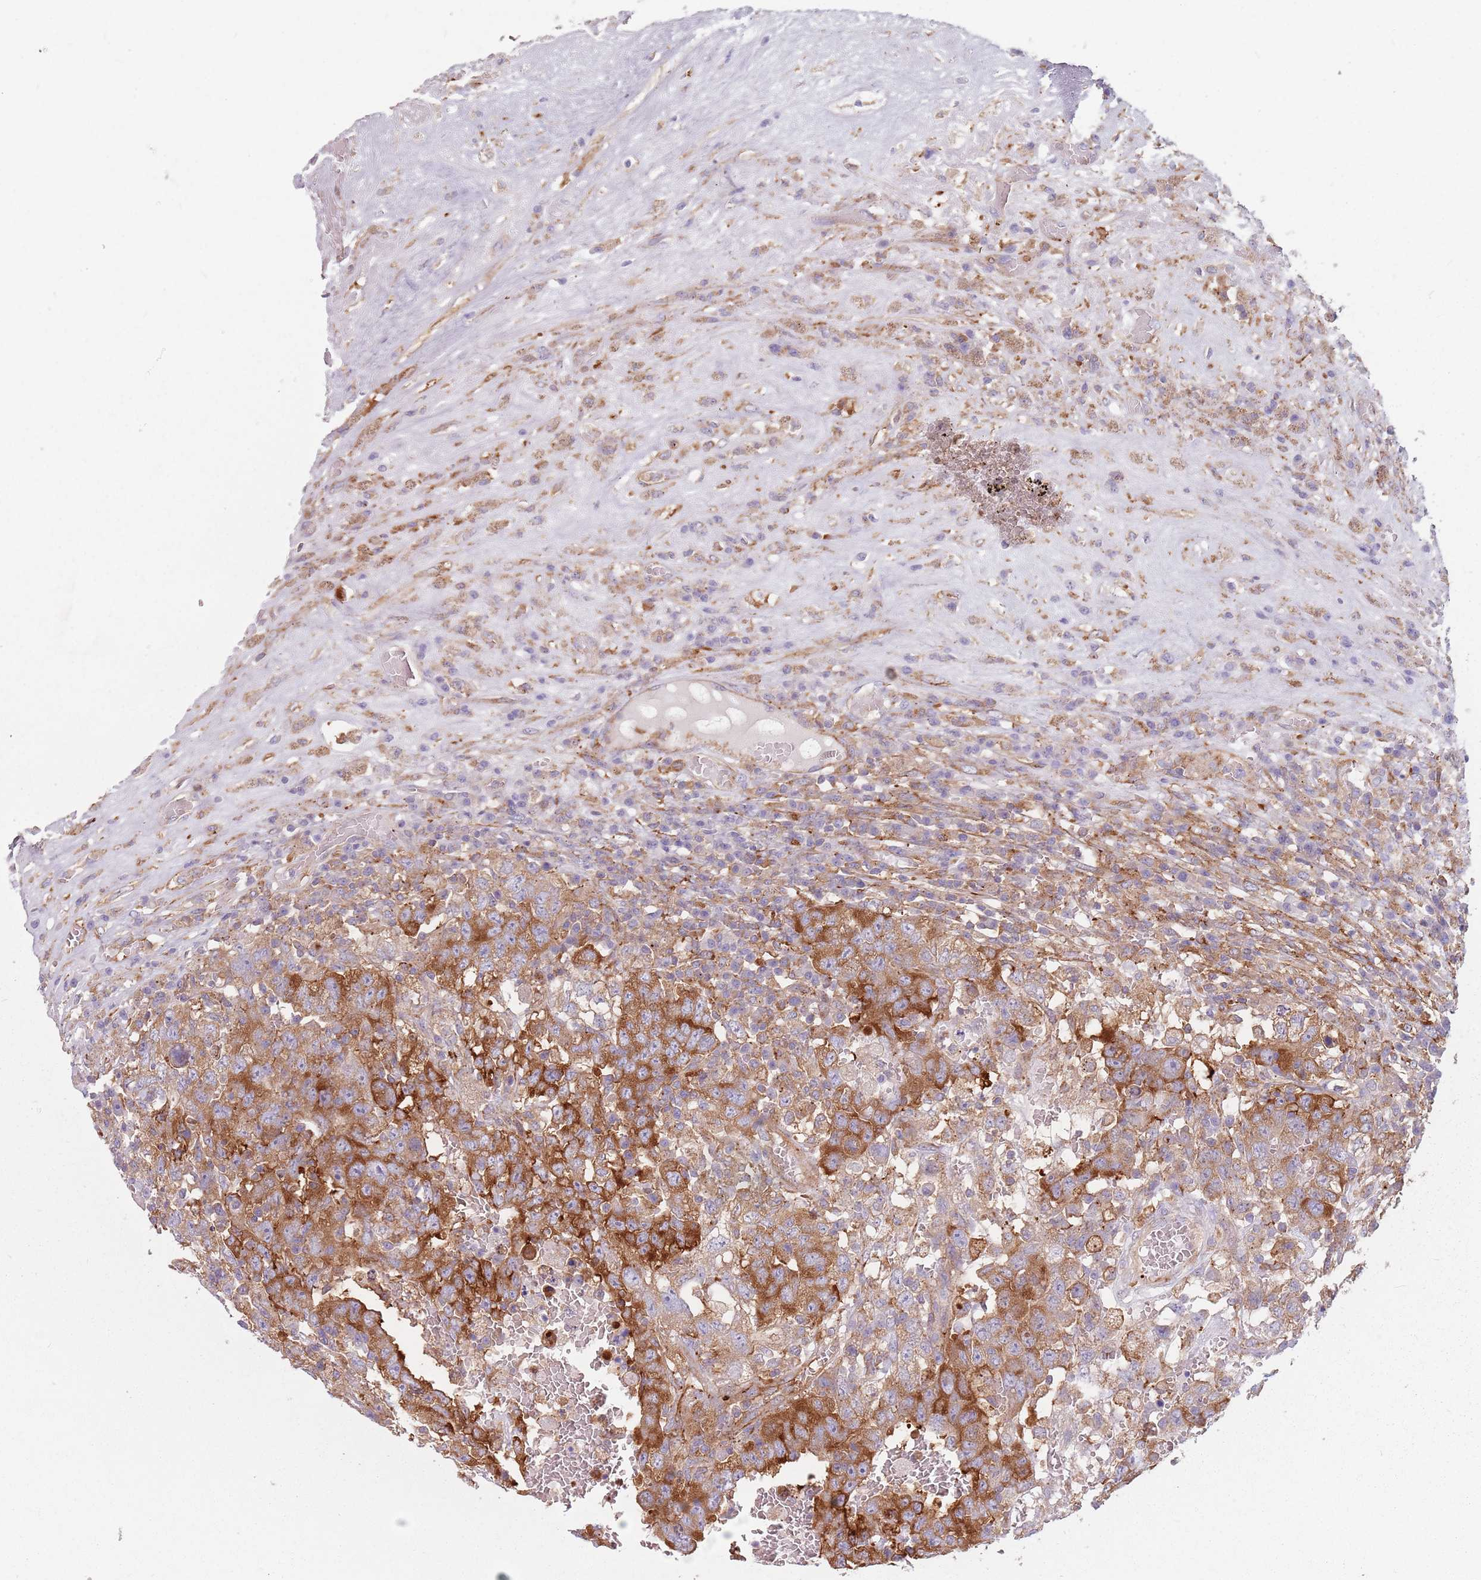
{"staining": {"intensity": "strong", "quantity": "25%-75%", "location": "cytoplasmic/membranous"}, "tissue": "testis cancer", "cell_type": "Tumor cells", "image_type": "cancer", "snomed": [{"axis": "morphology", "description": "Carcinoma, Embryonal, NOS"}, {"axis": "topography", "description": "Testis"}], "caption": "DAB (3,3'-diaminobenzidine) immunohistochemical staining of testis cancer (embryonal carcinoma) exhibits strong cytoplasmic/membranous protein staining in about 25%-75% of tumor cells.", "gene": "TPD52L2", "patient": {"sex": "male", "age": 26}}